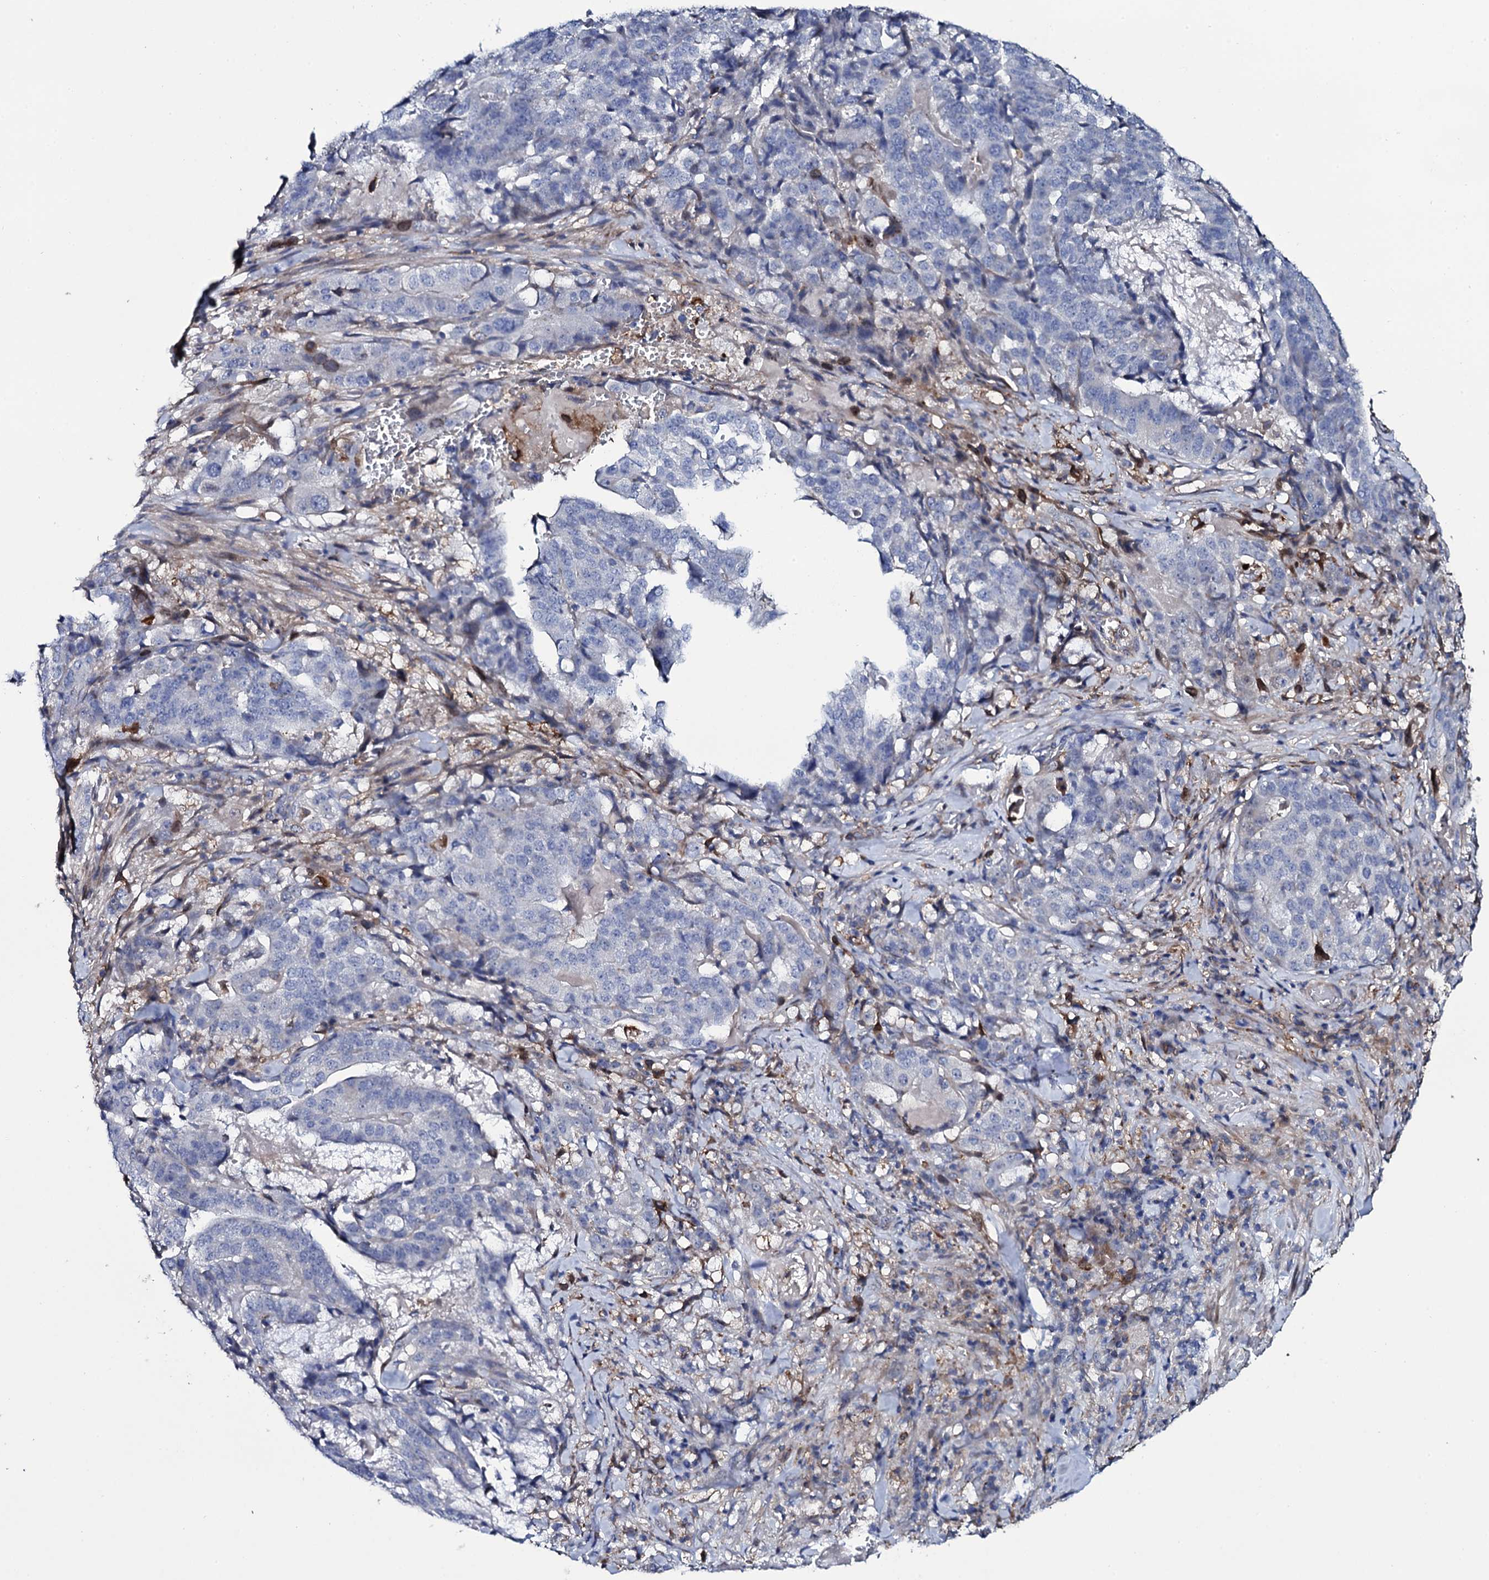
{"staining": {"intensity": "negative", "quantity": "none", "location": "none"}, "tissue": "stomach cancer", "cell_type": "Tumor cells", "image_type": "cancer", "snomed": [{"axis": "morphology", "description": "Adenocarcinoma, NOS"}, {"axis": "topography", "description": "Stomach"}], "caption": "High power microscopy photomicrograph of an IHC image of adenocarcinoma (stomach), revealing no significant staining in tumor cells.", "gene": "TTC23", "patient": {"sex": "male", "age": 48}}